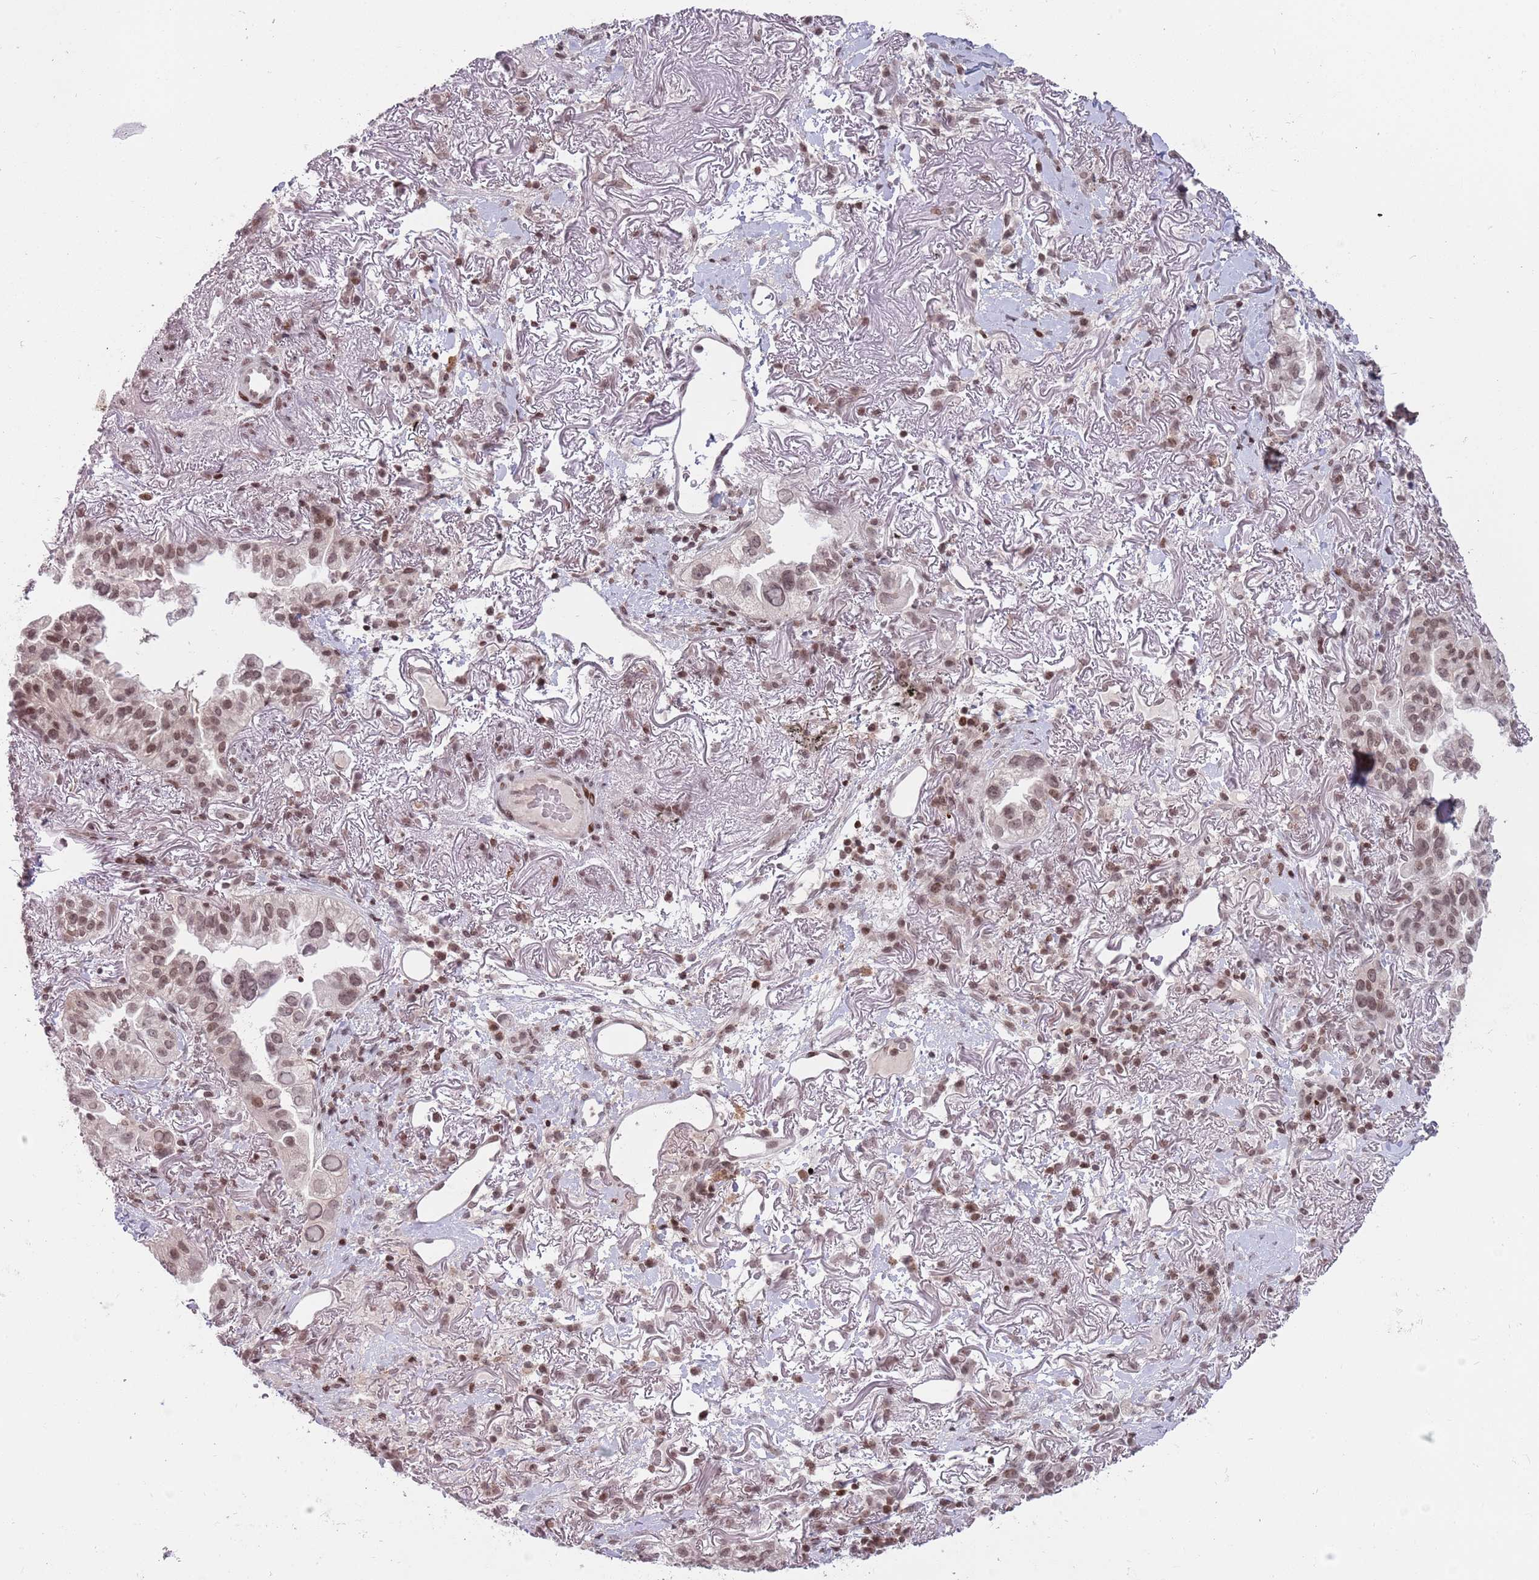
{"staining": {"intensity": "moderate", "quantity": ">75%", "location": "nuclear"}, "tissue": "lung cancer", "cell_type": "Tumor cells", "image_type": "cancer", "snomed": [{"axis": "morphology", "description": "Adenocarcinoma, NOS"}, {"axis": "topography", "description": "Lung"}], "caption": "IHC staining of lung cancer, which exhibits medium levels of moderate nuclear positivity in about >75% of tumor cells indicating moderate nuclear protein expression. The staining was performed using DAB (brown) for protein detection and nuclei were counterstained in hematoxylin (blue).", "gene": "SH3RF3", "patient": {"sex": "female", "age": 69}}